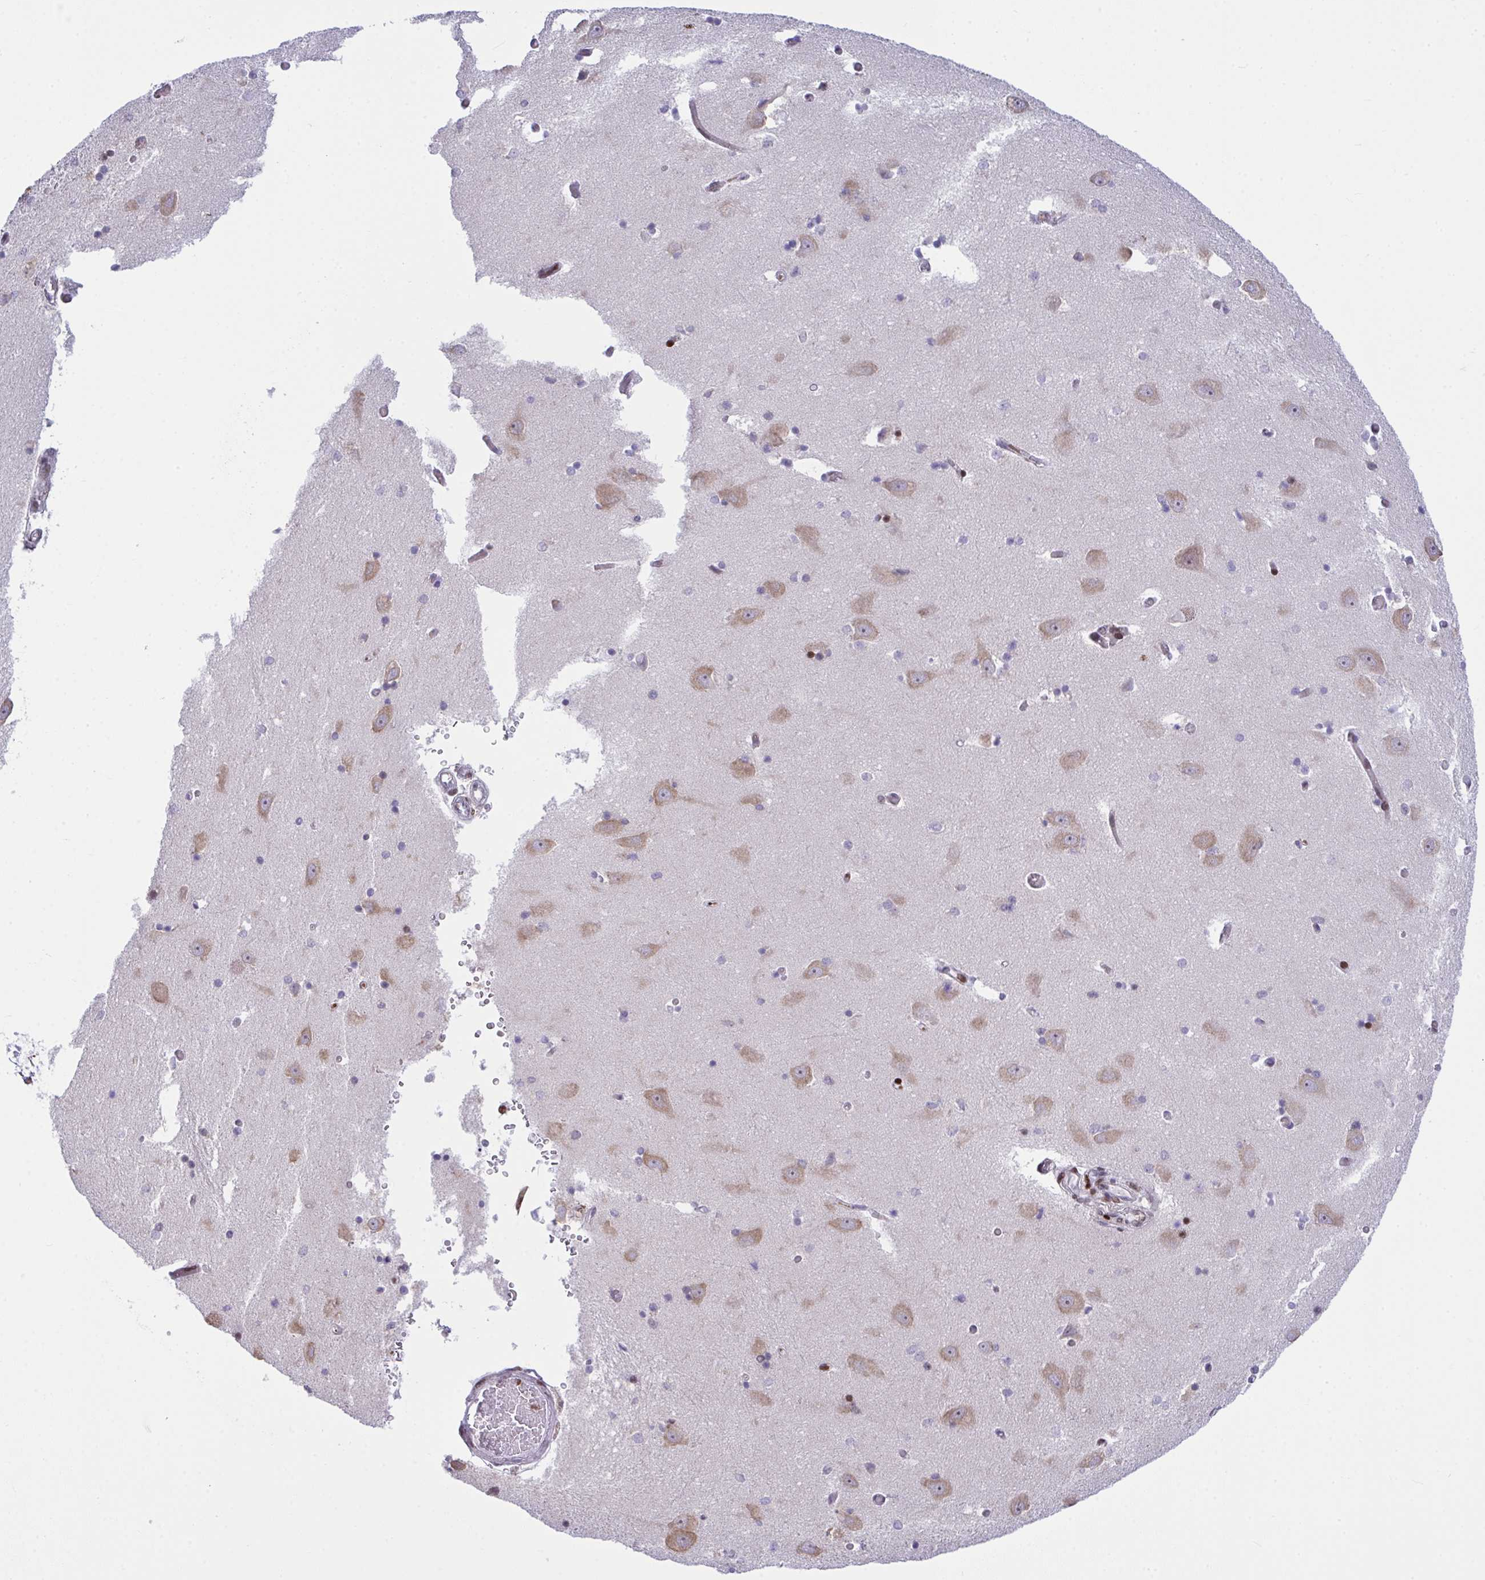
{"staining": {"intensity": "moderate", "quantity": "<25%", "location": "nuclear"}, "tissue": "caudate", "cell_type": "Glial cells", "image_type": "normal", "snomed": [{"axis": "morphology", "description": "Normal tissue, NOS"}, {"axis": "topography", "description": "Lateral ventricle wall"}, {"axis": "topography", "description": "Hippocampus"}], "caption": "Protein staining reveals moderate nuclear positivity in about <25% of glial cells in unremarkable caudate. Immunohistochemistry (ihc) stains the protein in brown and the nuclei are stained blue.", "gene": "RAPGEF5", "patient": {"sex": "female", "age": 63}}